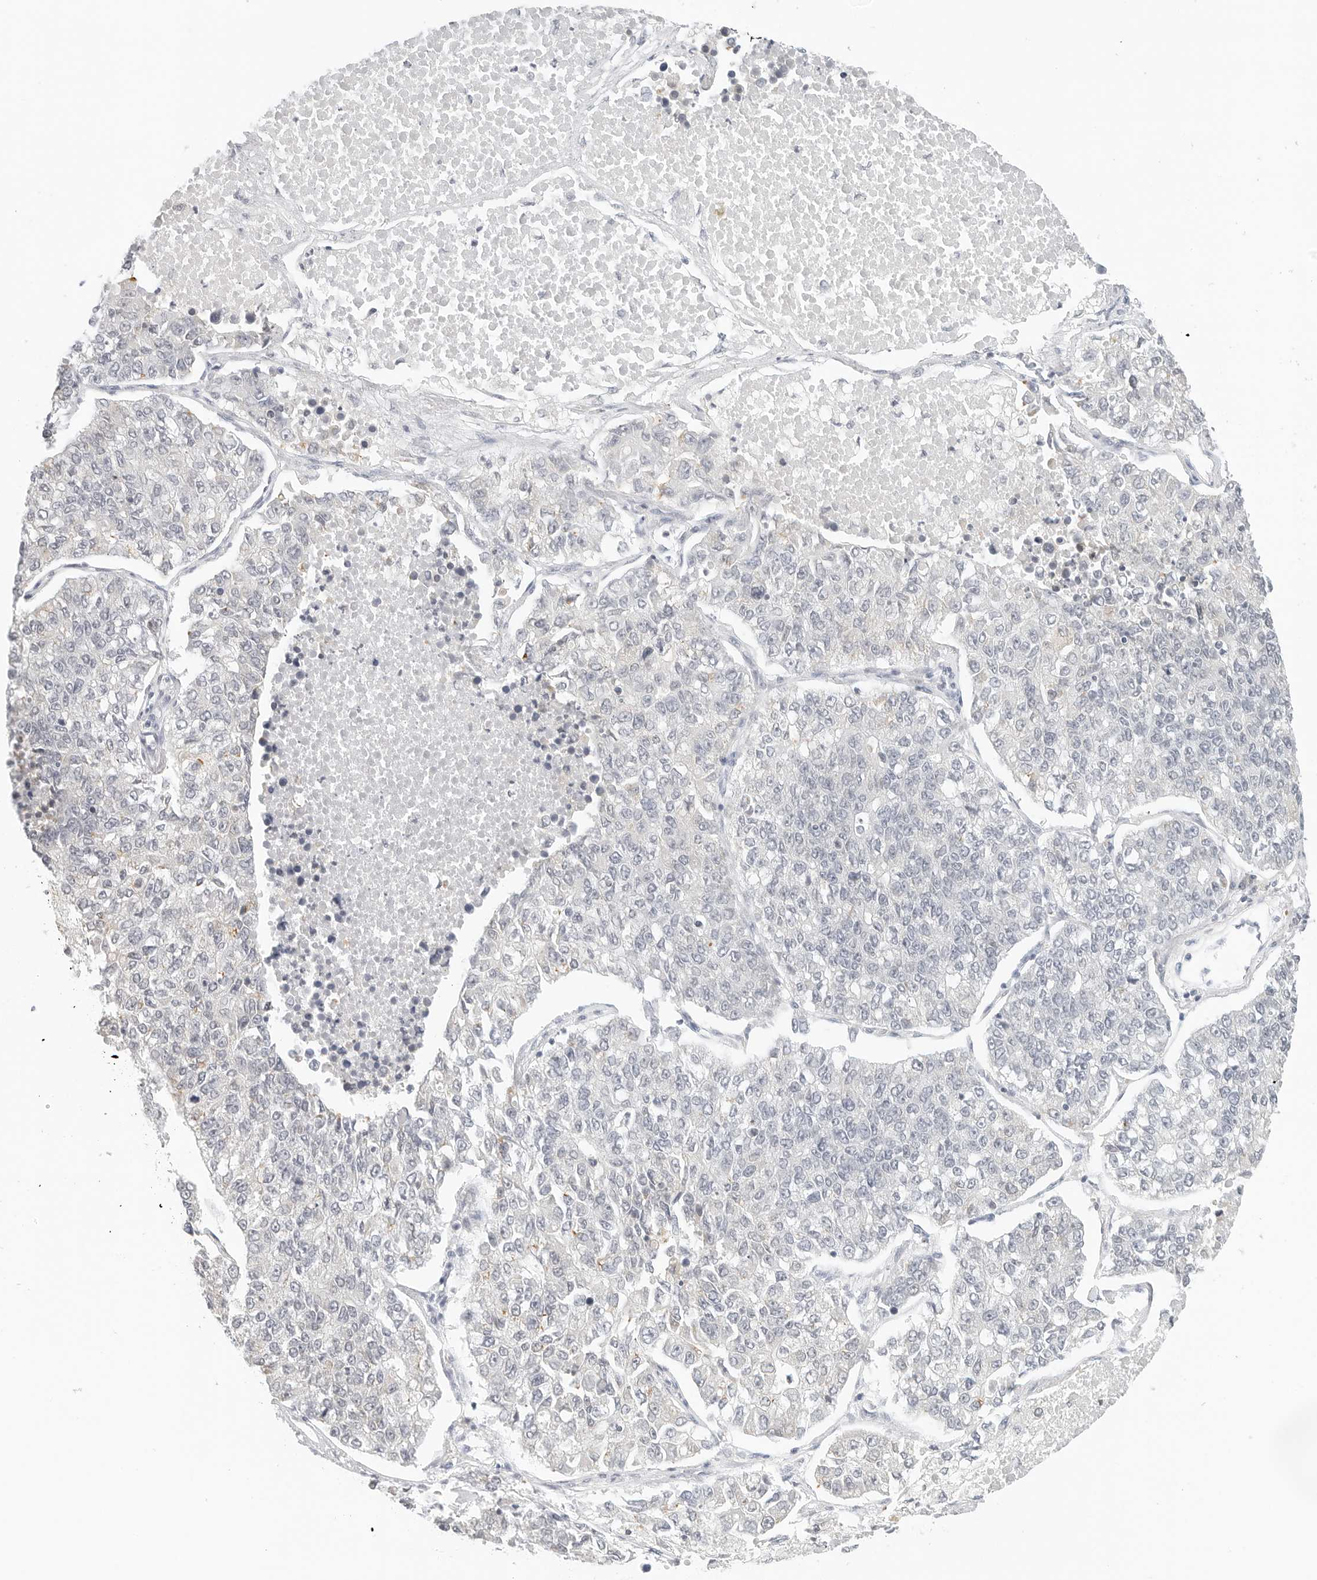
{"staining": {"intensity": "negative", "quantity": "none", "location": "none"}, "tissue": "lung cancer", "cell_type": "Tumor cells", "image_type": "cancer", "snomed": [{"axis": "morphology", "description": "Adenocarcinoma, NOS"}, {"axis": "topography", "description": "Lung"}], "caption": "Immunohistochemistry of human lung cancer (adenocarcinoma) reveals no staining in tumor cells.", "gene": "NEO1", "patient": {"sex": "male", "age": 49}}